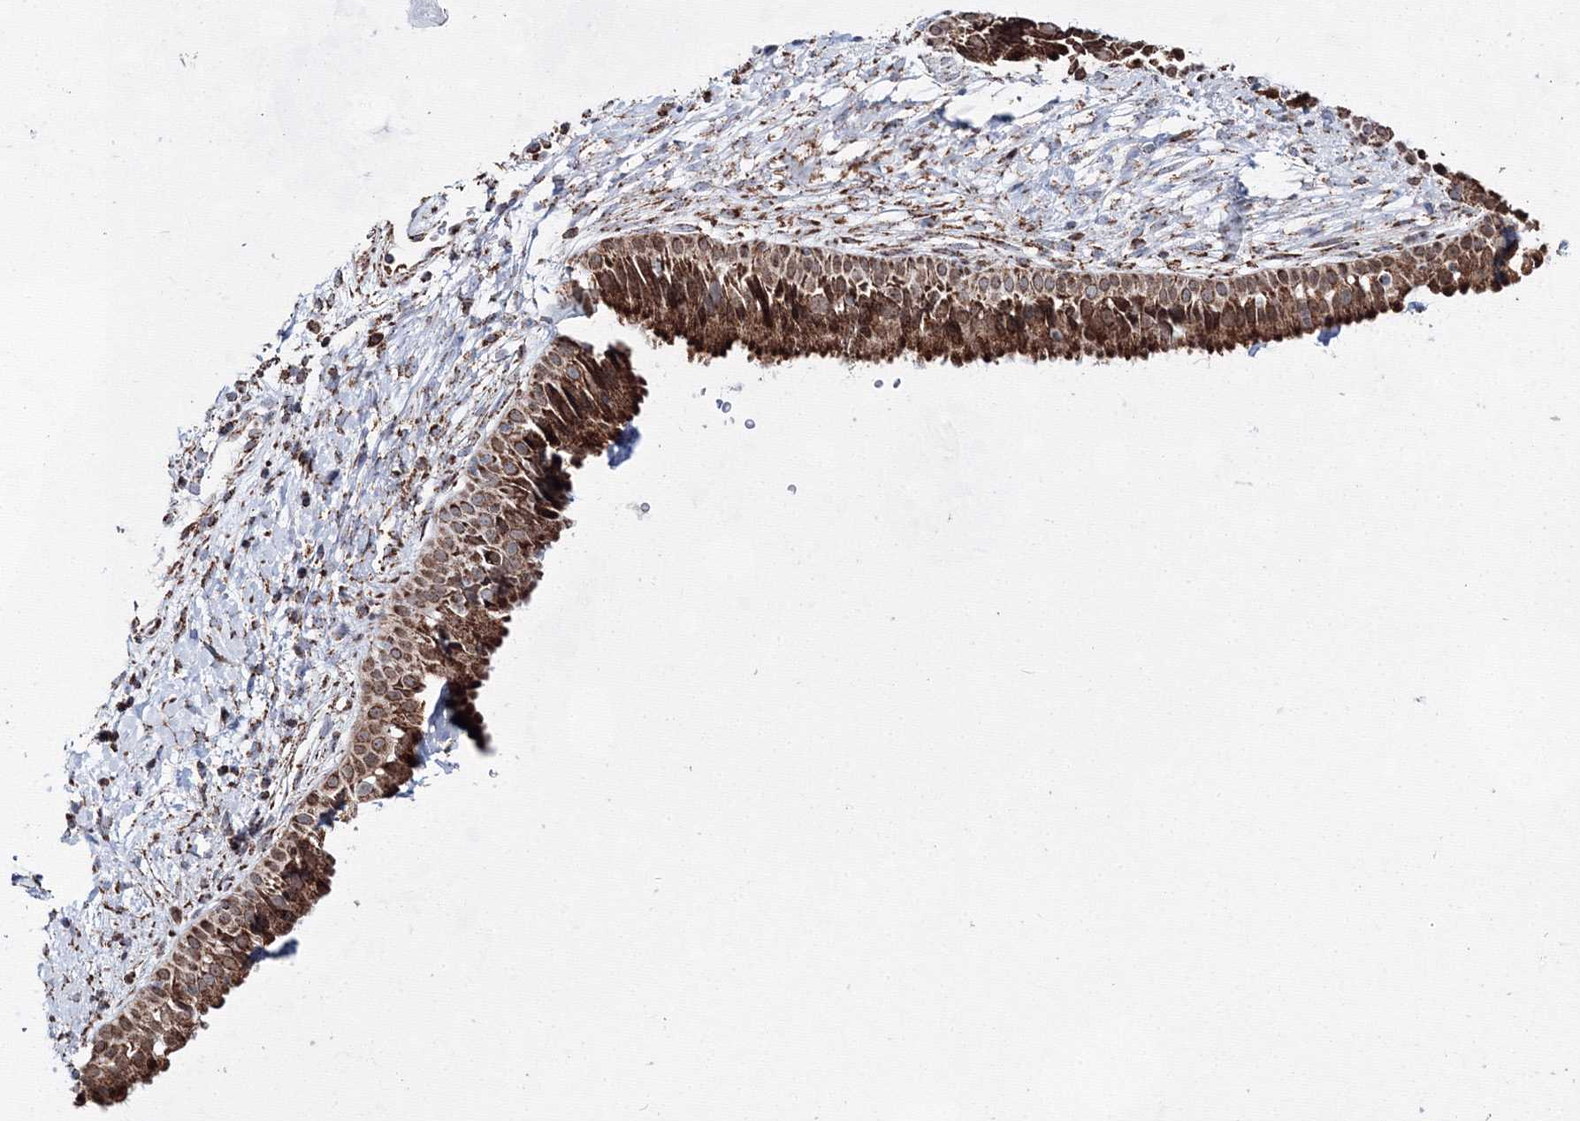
{"staining": {"intensity": "strong", "quantity": ">75%", "location": "cytoplasmic/membranous"}, "tissue": "nasopharynx", "cell_type": "Respiratory epithelial cells", "image_type": "normal", "snomed": [{"axis": "morphology", "description": "Normal tissue, NOS"}, {"axis": "topography", "description": "Nasopharynx"}], "caption": "This photomicrograph displays immunohistochemistry staining of benign human nasopharynx, with high strong cytoplasmic/membranous positivity in approximately >75% of respiratory epithelial cells.", "gene": "HADHB", "patient": {"sex": "male", "age": 22}}